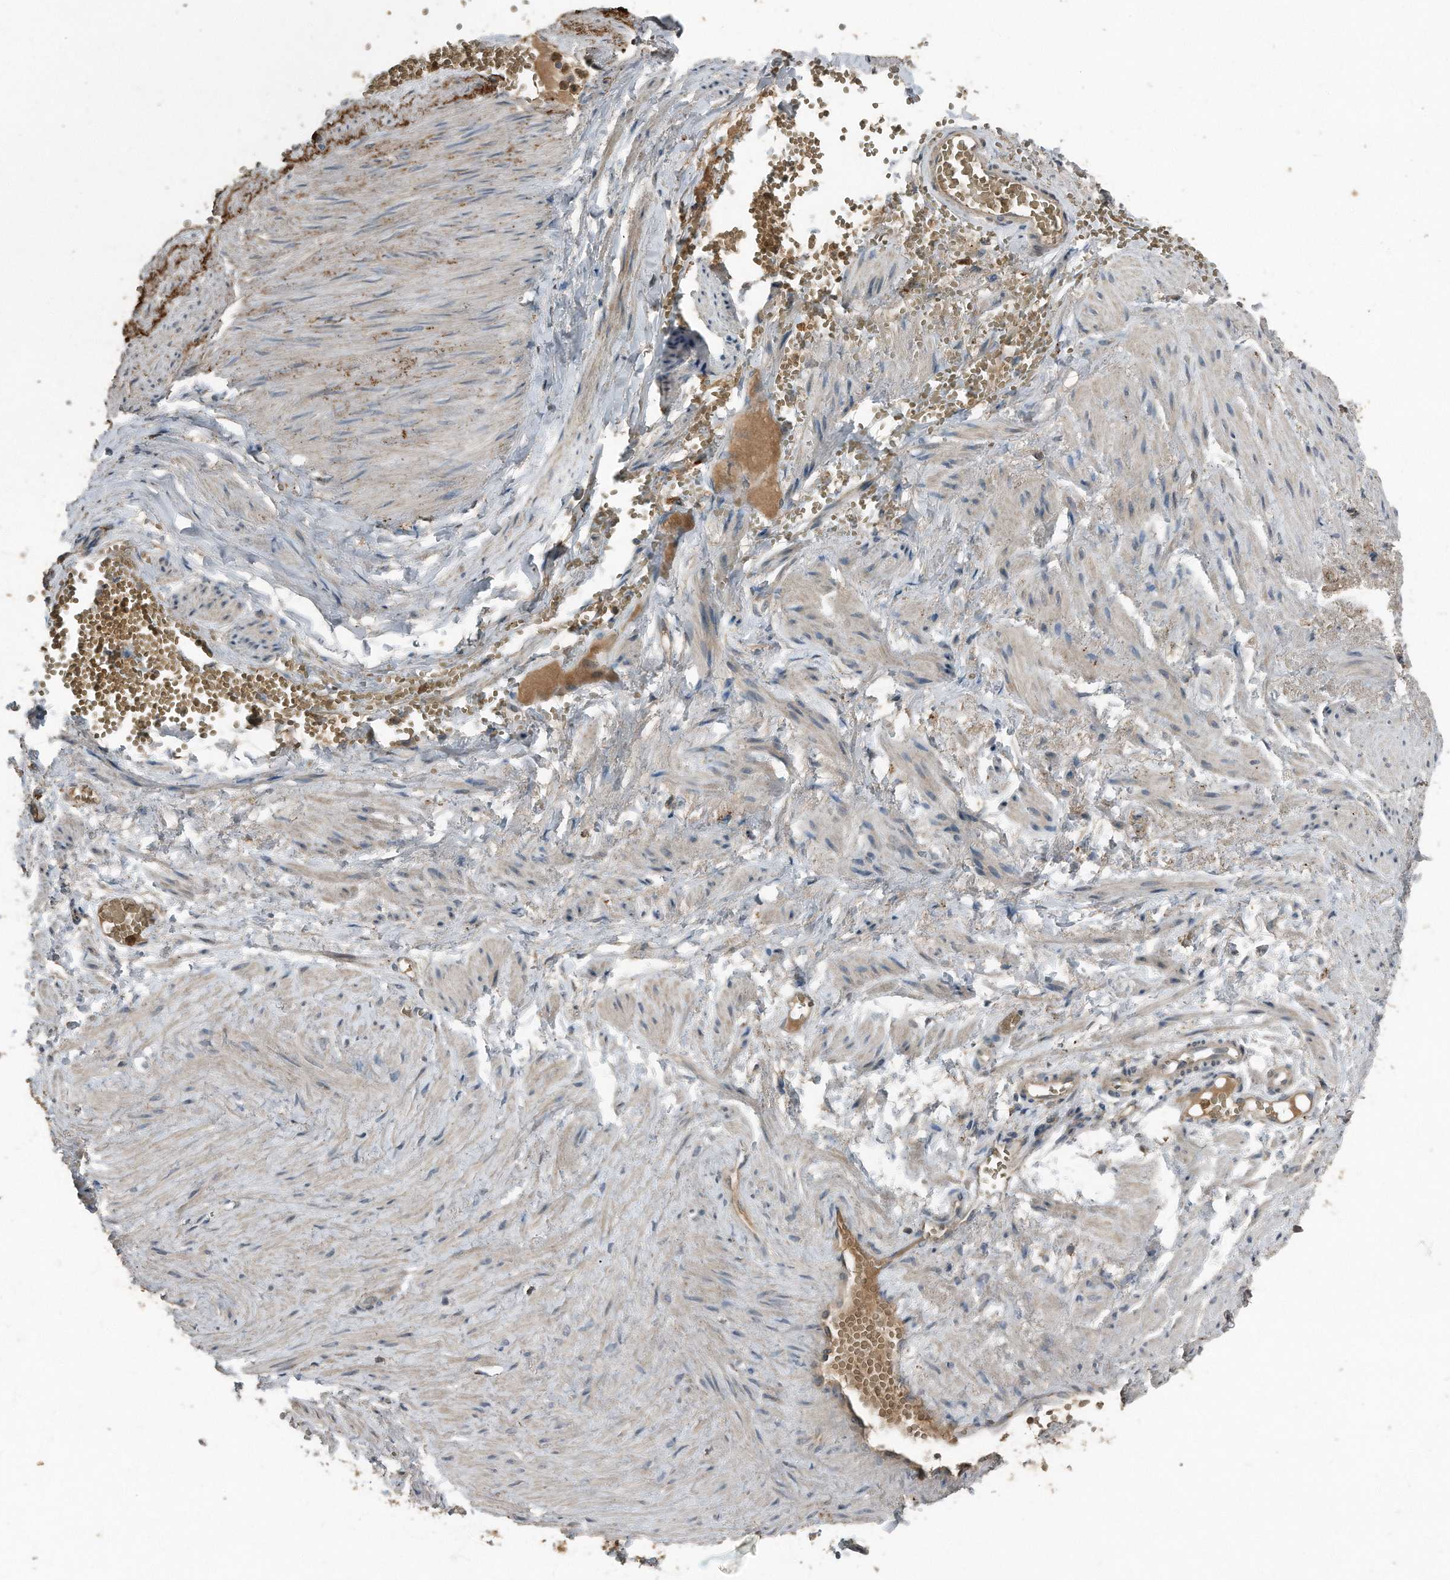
{"staining": {"intensity": "negative", "quantity": "none", "location": "none"}, "tissue": "adipose tissue", "cell_type": "Adipocytes", "image_type": "normal", "snomed": [{"axis": "morphology", "description": "Normal tissue, NOS"}, {"axis": "topography", "description": "Smooth muscle"}, {"axis": "topography", "description": "Peripheral nerve tissue"}], "caption": "This is an IHC photomicrograph of unremarkable human adipose tissue. There is no staining in adipocytes.", "gene": "C9", "patient": {"sex": "female", "age": 39}}